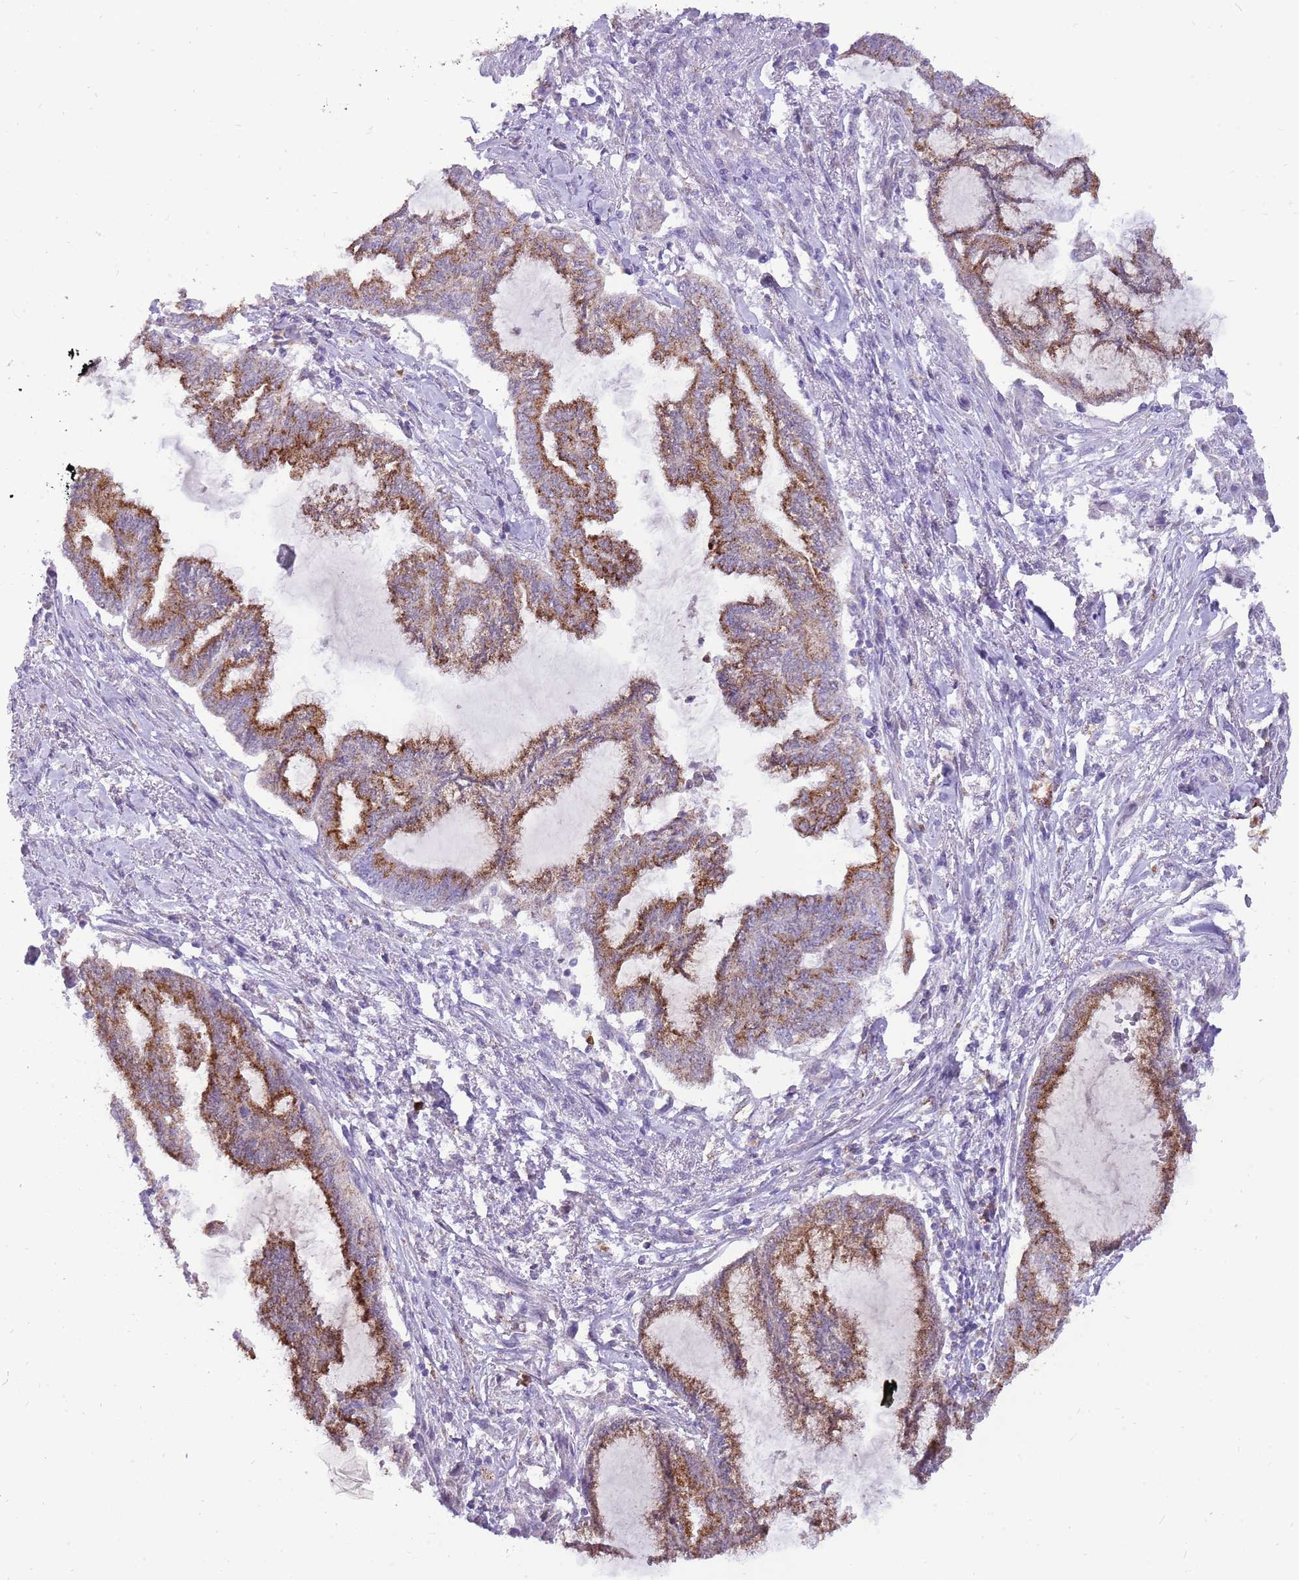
{"staining": {"intensity": "moderate", "quantity": ">75%", "location": "cytoplasmic/membranous"}, "tissue": "endometrial cancer", "cell_type": "Tumor cells", "image_type": "cancer", "snomed": [{"axis": "morphology", "description": "Adenocarcinoma, NOS"}, {"axis": "topography", "description": "Endometrium"}], "caption": "Immunohistochemical staining of human endometrial cancer demonstrates moderate cytoplasmic/membranous protein expression in approximately >75% of tumor cells. The staining is performed using DAB (3,3'-diaminobenzidine) brown chromogen to label protein expression. The nuclei are counter-stained blue using hematoxylin.", "gene": "PCNX1", "patient": {"sex": "female", "age": 86}}